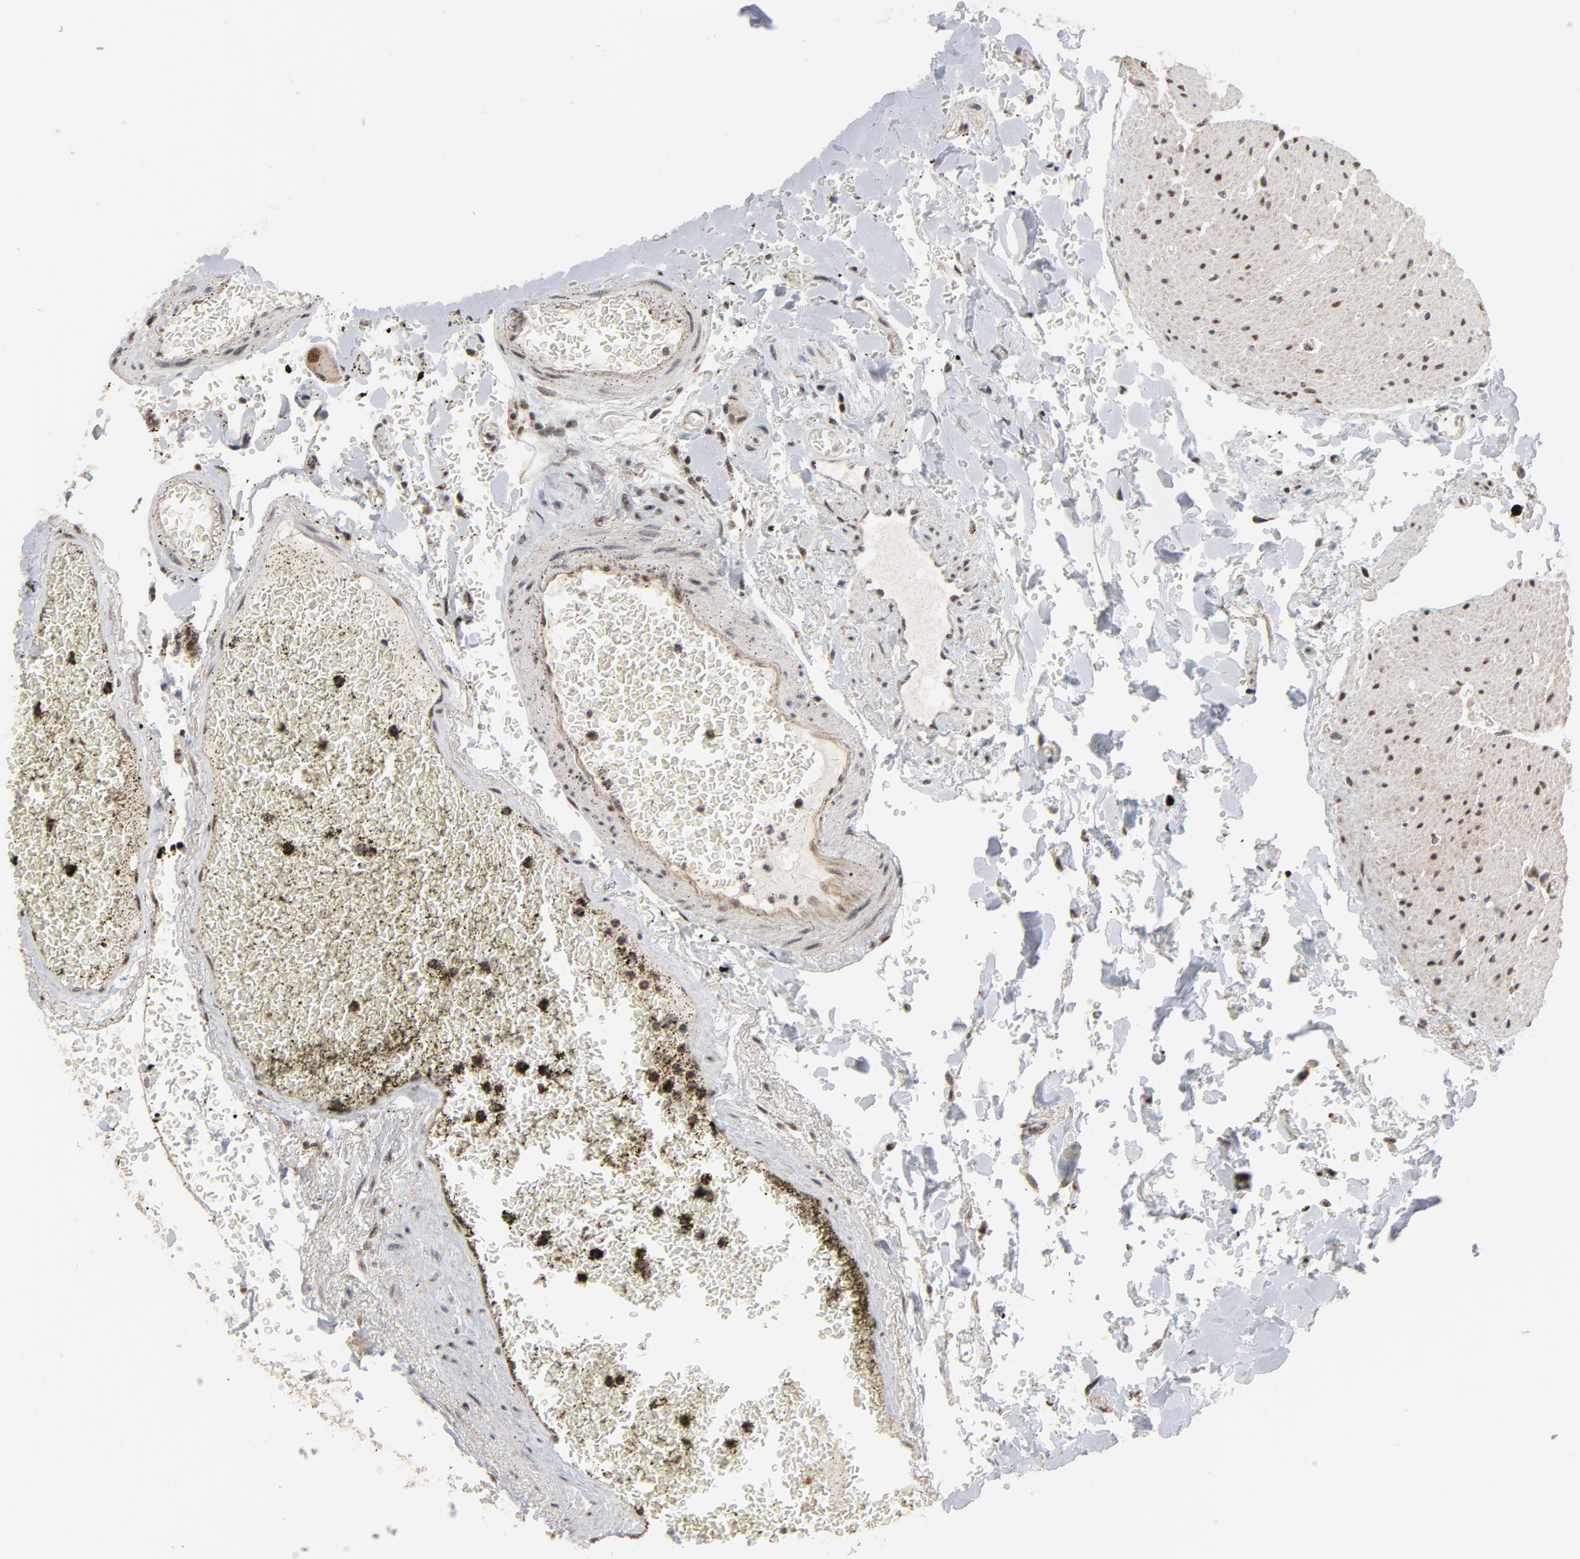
{"staining": {"intensity": "strong", "quantity": ">75%", "location": "cytoplasmic/membranous,nuclear"}, "tissue": "small intestine", "cell_type": "Glandular cells", "image_type": "normal", "snomed": [{"axis": "morphology", "description": "Normal tissue, NOS"}, {"axis": "topography", "description": "Small intestine"}], "caption": "Small intestine stained for a protein (brown) displays strong cytoplasmic/membranous,nuclear positive staining in approximately >75% of glandular cells.", "gene": "TP53RK", "patient": {"sex": "male", "age": 71}}